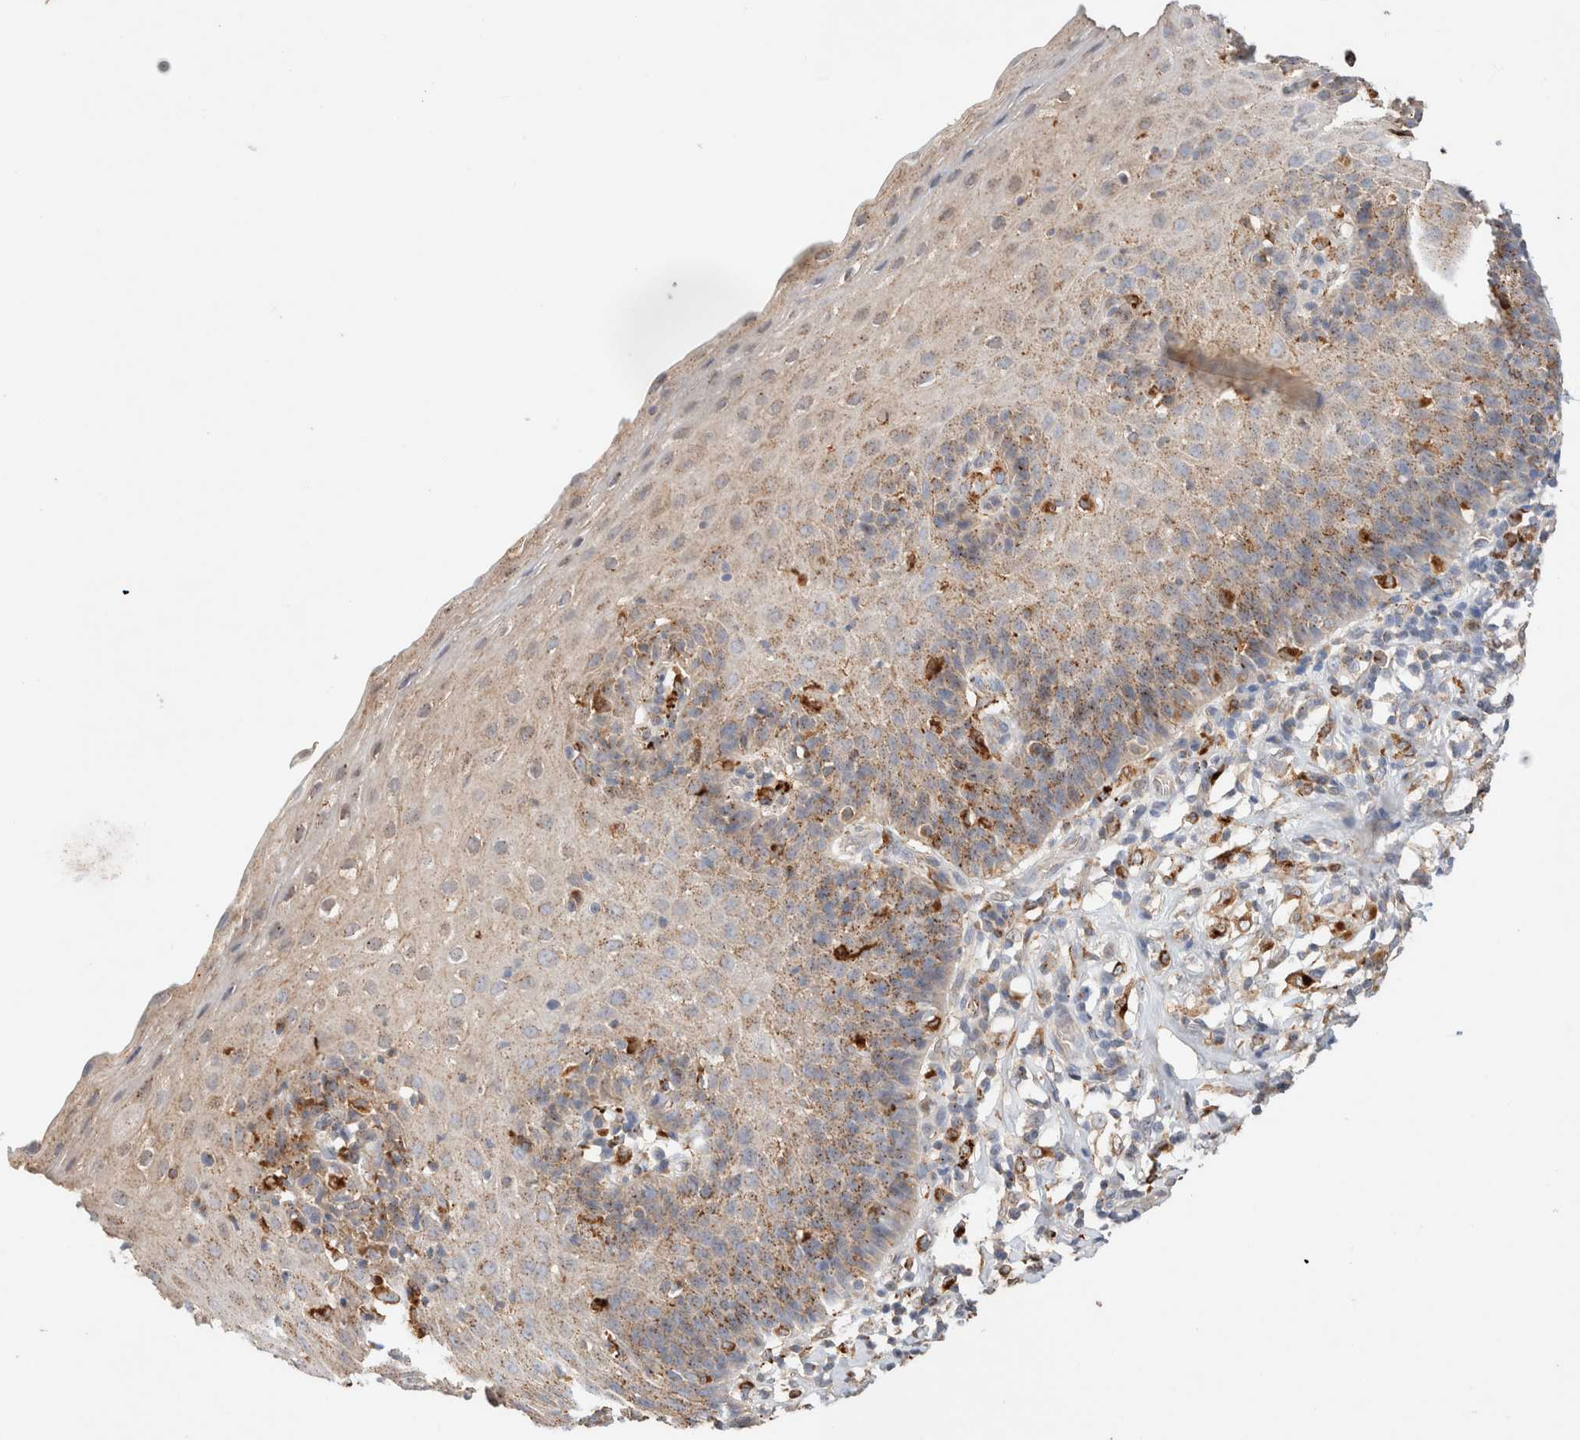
{"staining": {"intensity": "moderate", "quantity": ">75%", "location": "cytoplasmic/membranous"}, "tissue": "esophagus", "cell_type": "Squamous epithelial cells", "image_type": "normal", "snomed": [{"axis": "morphology", "description": "Normal tissue, NOS"}, {"axis": "topography", "description": "Esophagus"}], "caption": "Esophagus stained with DAB IHC shows medium levels of moderate cytoplasmic/membranous positivity in about >75% of squamous epithelial cells.", "gene": "RABEPK", "patient": {"sex": "female", "age": 61}}